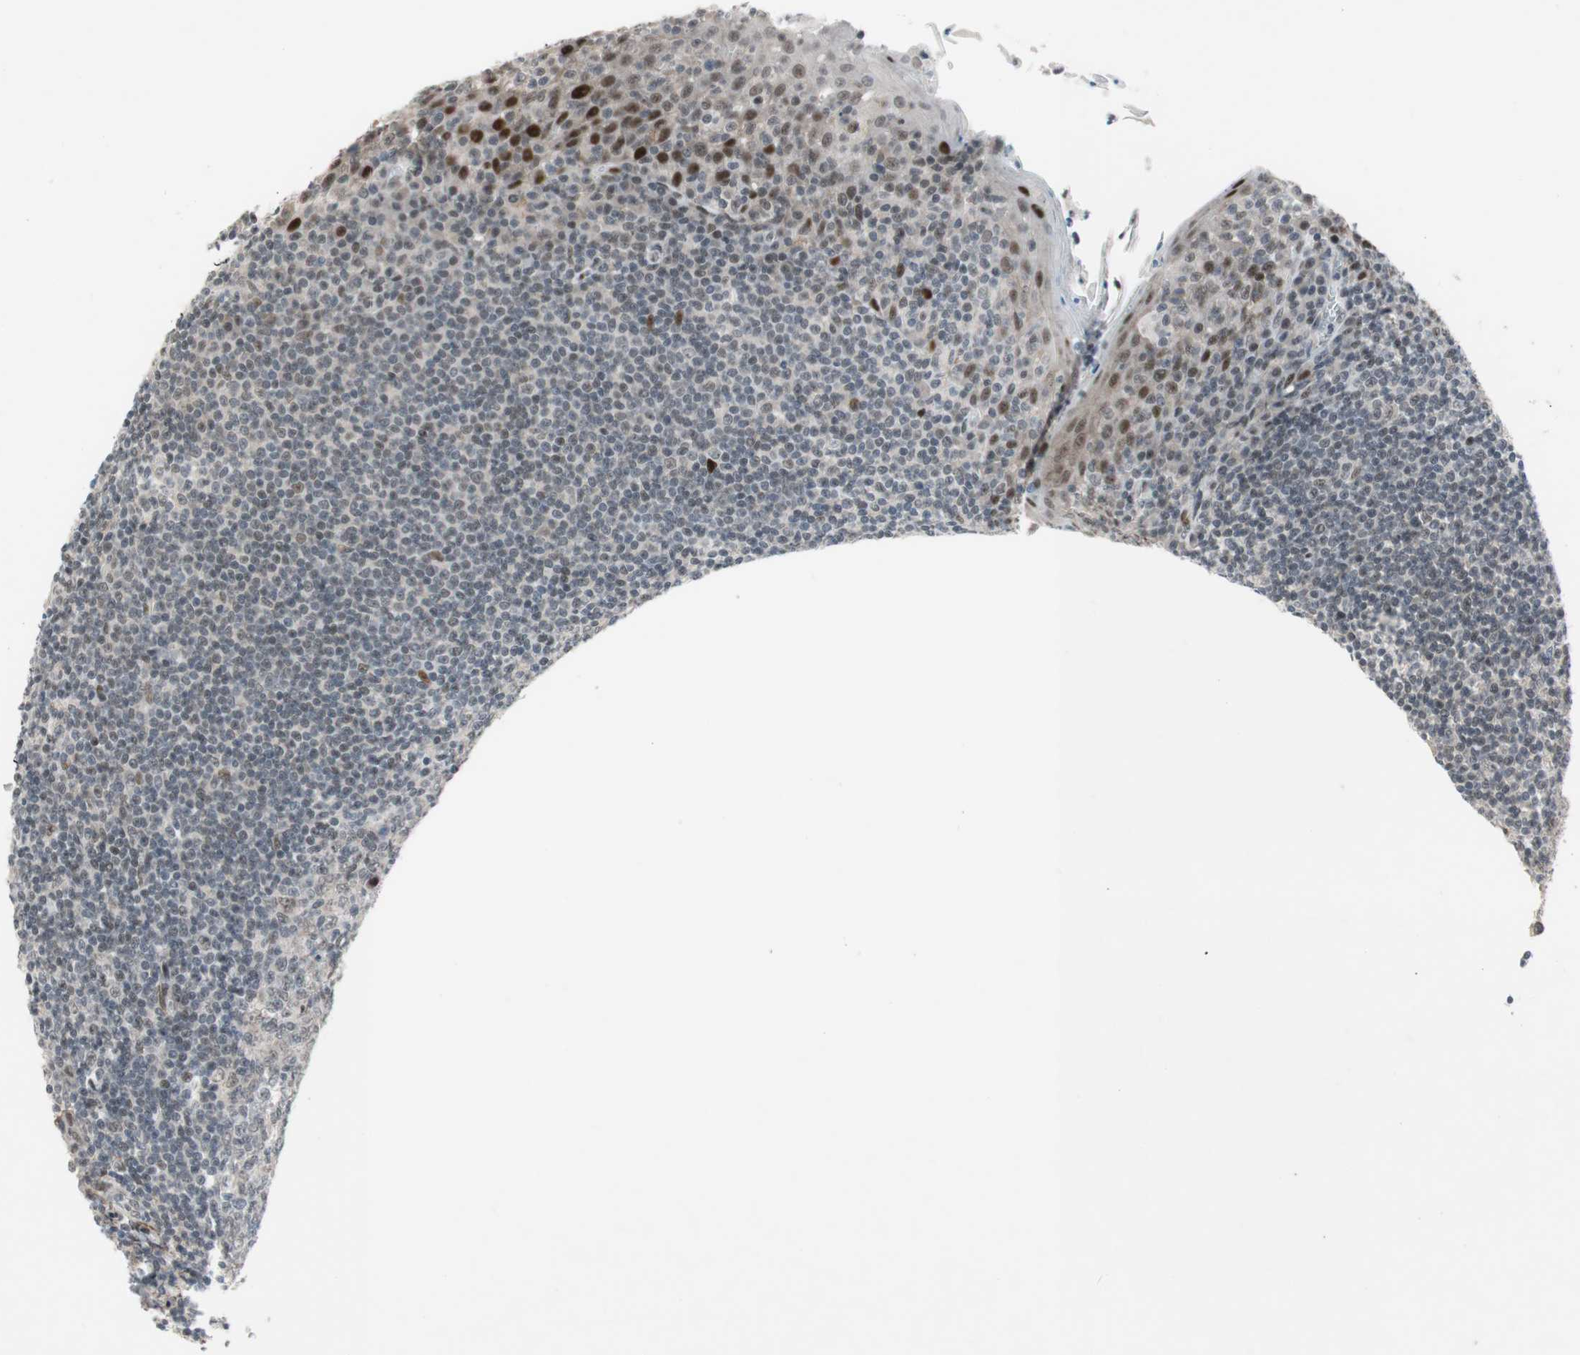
{"staining": {"intensity": "moderate", "quantity": "<25%", "location": "nuclear"}, "tissue": "tonsil", "cell_type": "Germinal center cells", "image_type": "normal", "snomed": [{"axis": "morphology", "description": "Normal tissue, NOS"}, {"axis": "topography", "description": "Tonsil"}], "caption": "Immunohistochemical staining of unremarkable human tonsil reveals low levels of moderate nuclear positivity in approximately <25% of germinal center cells. Ihc stains the protein in brown and the nuclei are stained blue.", "gene": "FBXO44", "patient": {"sex": "male", "age": 31}}